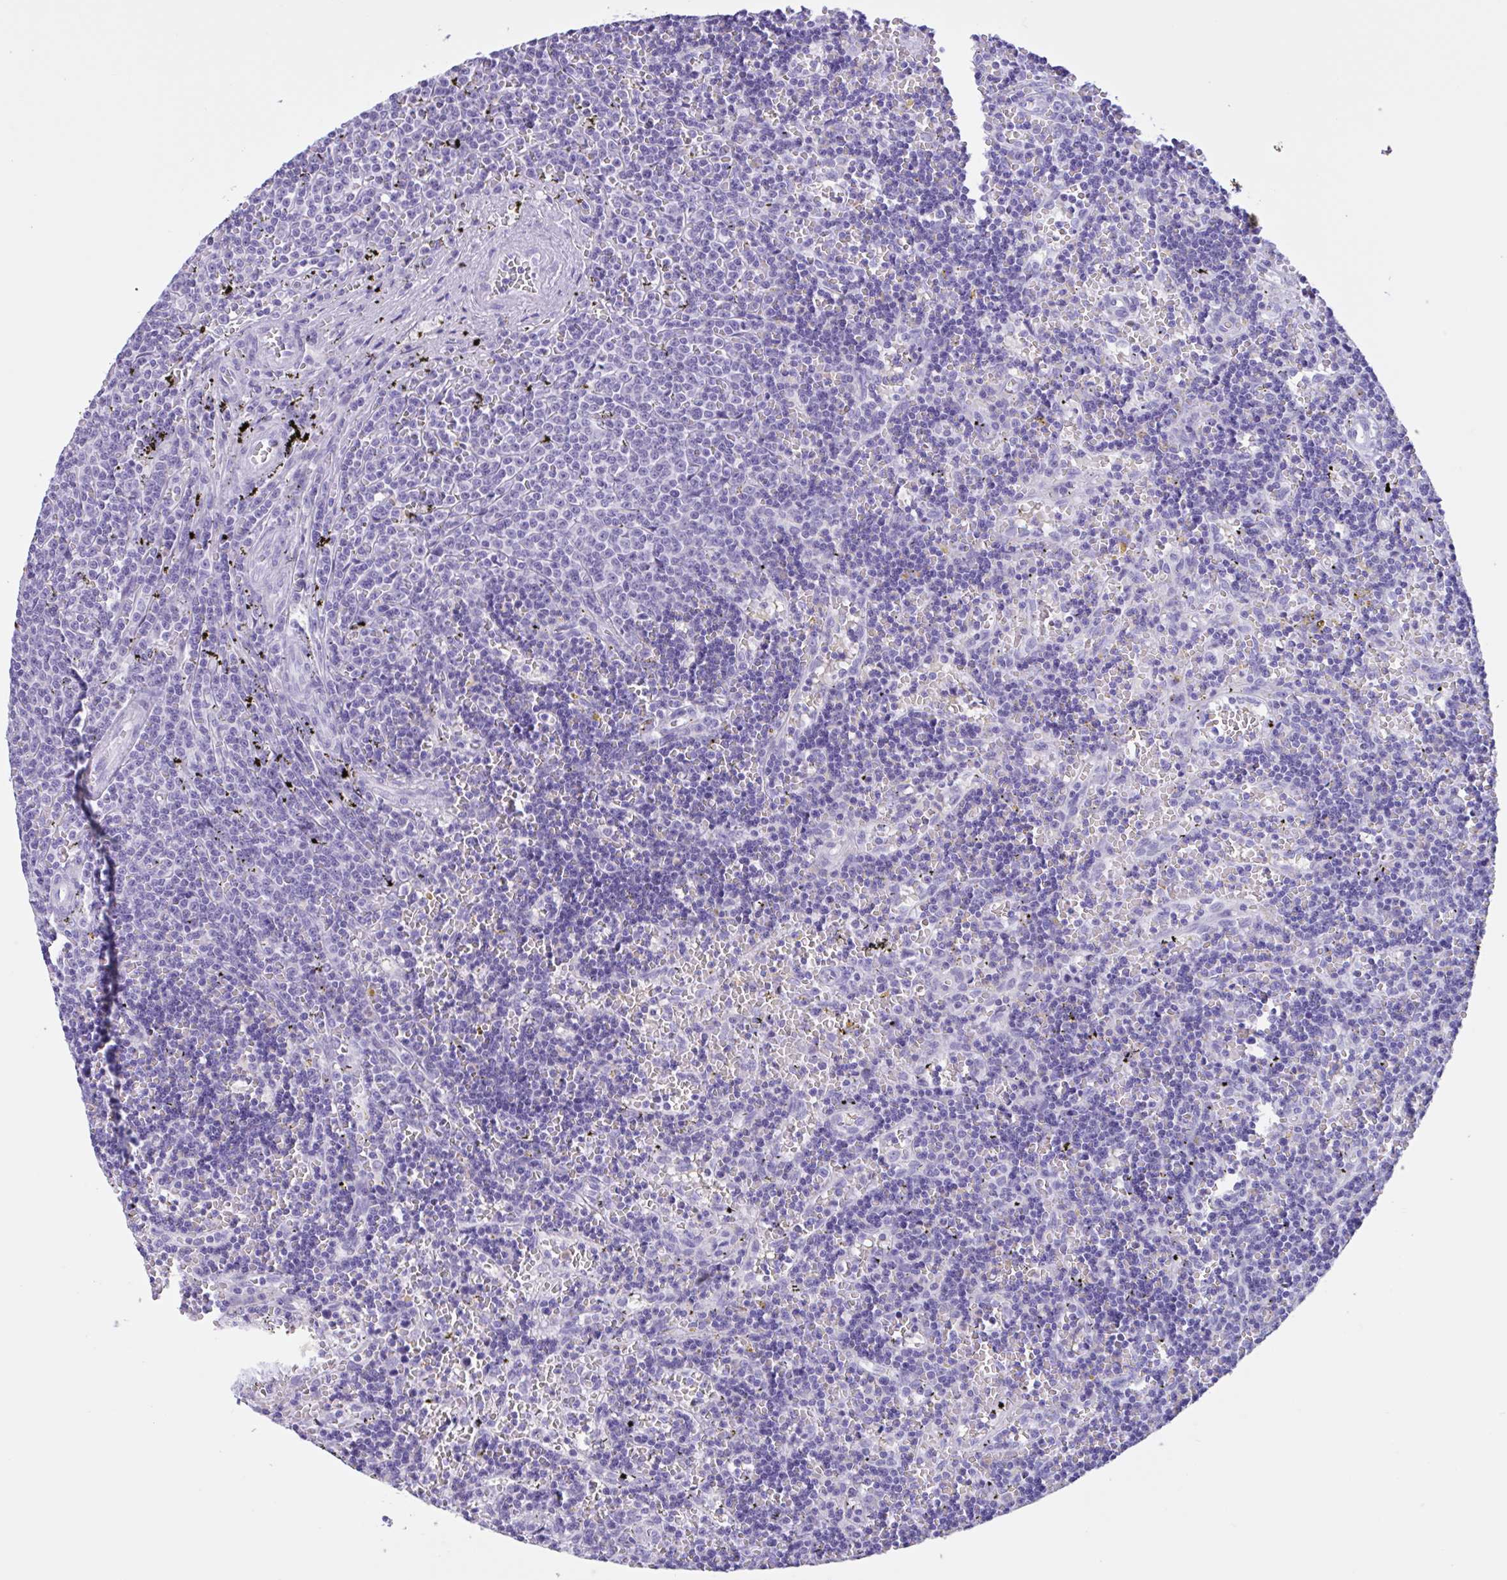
{"staining": {"intensity": "negative", "quantity": "none", "location": "none"}, "tissue": "lymphoma", "cell_type": "Tumor cells", "image_type": "cancer", "snomed": [{"axis": "morphology", "description": "Malignant lymphoma, non-Hodgkin's type, Low grade"}, {"axis": "topography", "description": "Spleen"}], "caption": "DAB immunohistochemical staining of low-grade malignant lymphoma, non-Hodgkin's type shows no significant expression in tumor cells.", "gene": "LARGE2", "patient": {"sex": "male", "age": 60}}